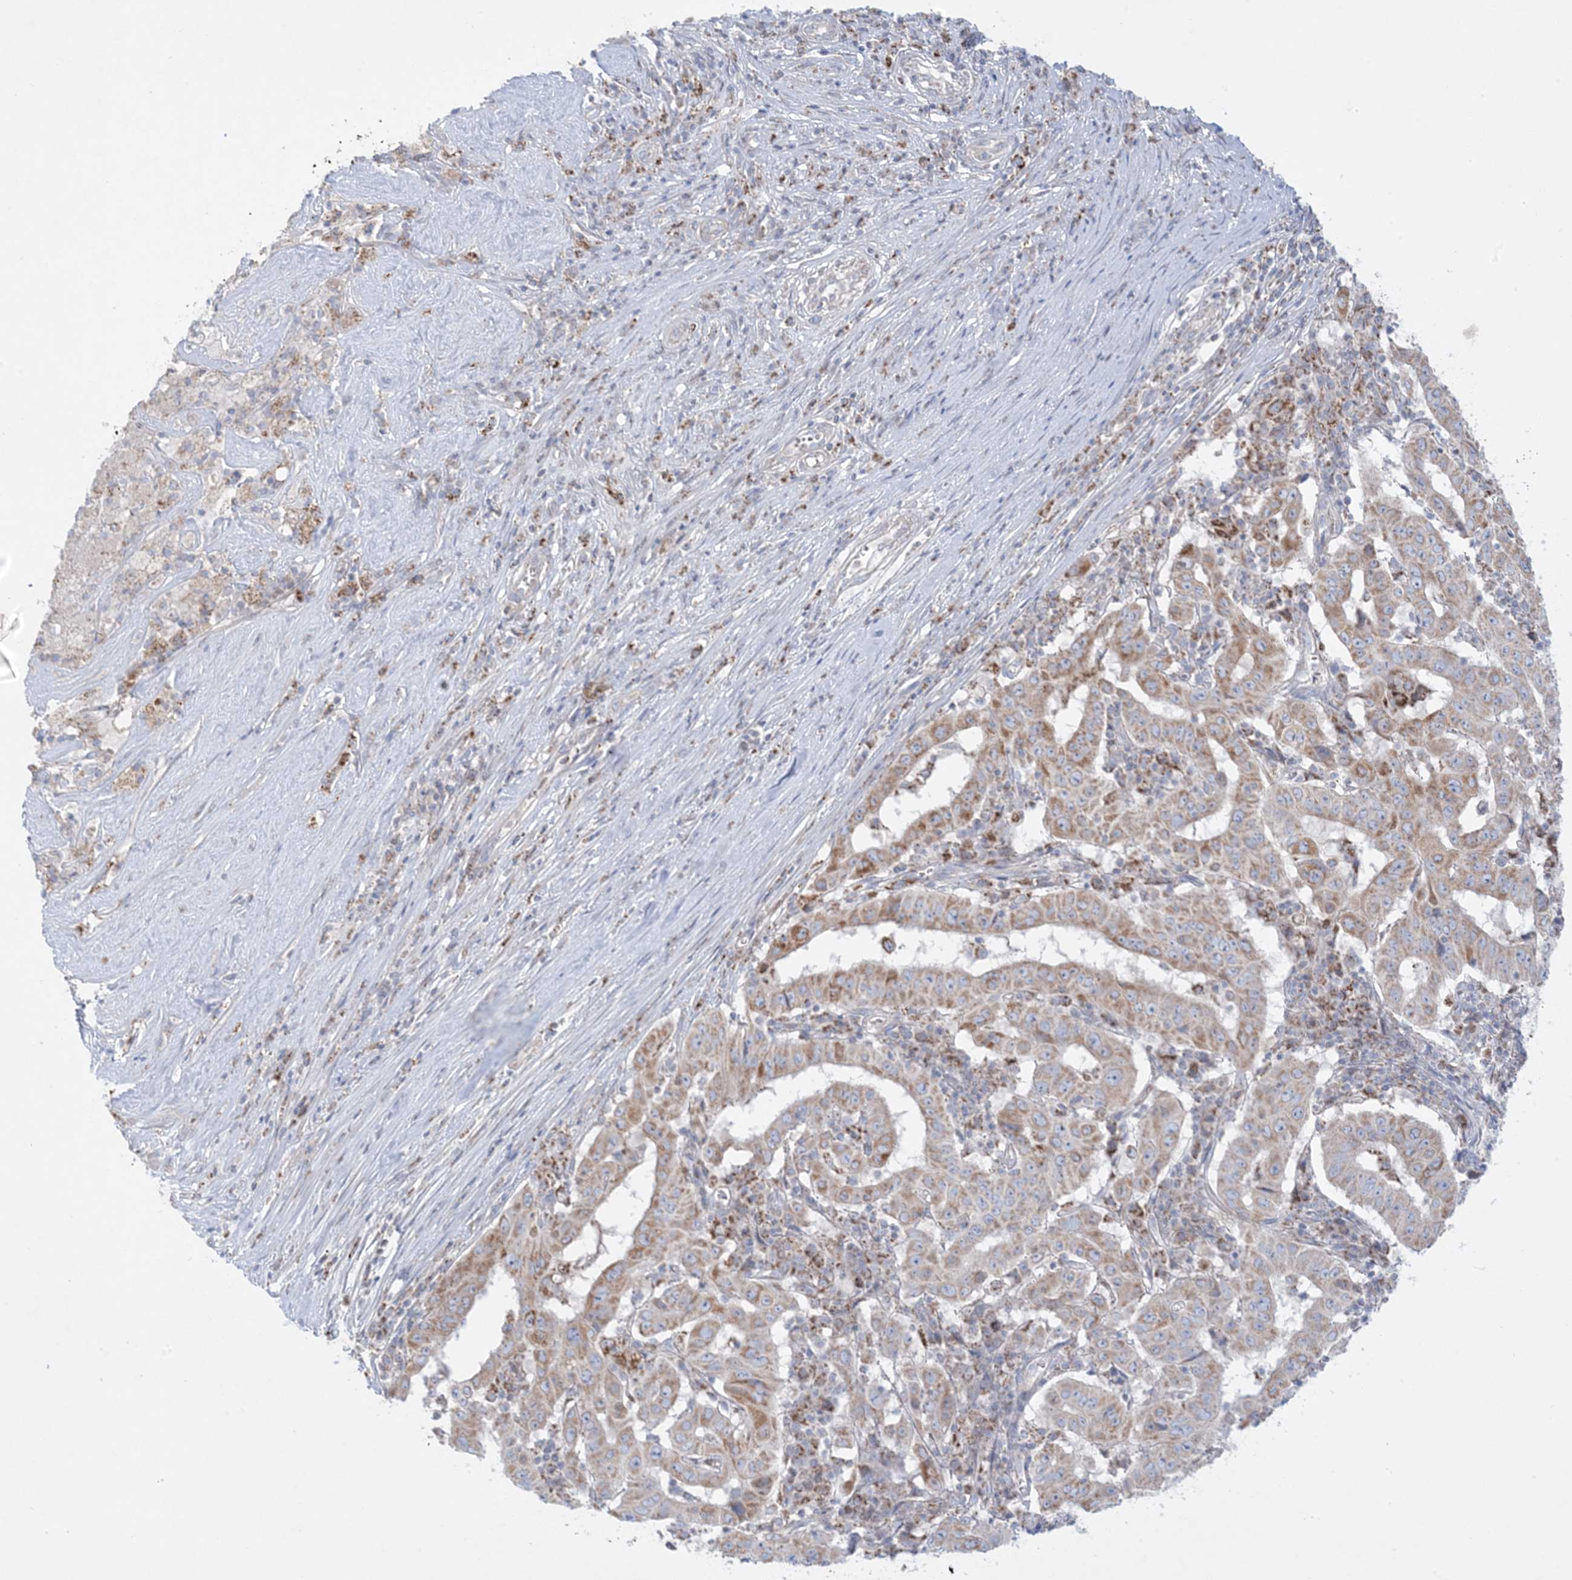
{"staining": {"intensity": "moderate", "quantity": ">75%", "location": "cytoplasmic/membranous"}, "tissue": "pancreatic cancer", "cell_type": "Tumor cells", "image_type": "cancer", "snomed": [{"axis": "morphology", "description": "Adenocarcinoma, NOS"}, {"axis": "topography", "description": "Pancreas"}], "caption": "Protein expression analysis of pancreatic cancer displays moderate cytoplasmic/membranous positivity in approximately >75% of tumor cells.", "gene": "KCTD6", "patient": {"sex": "male", "age": 63}}